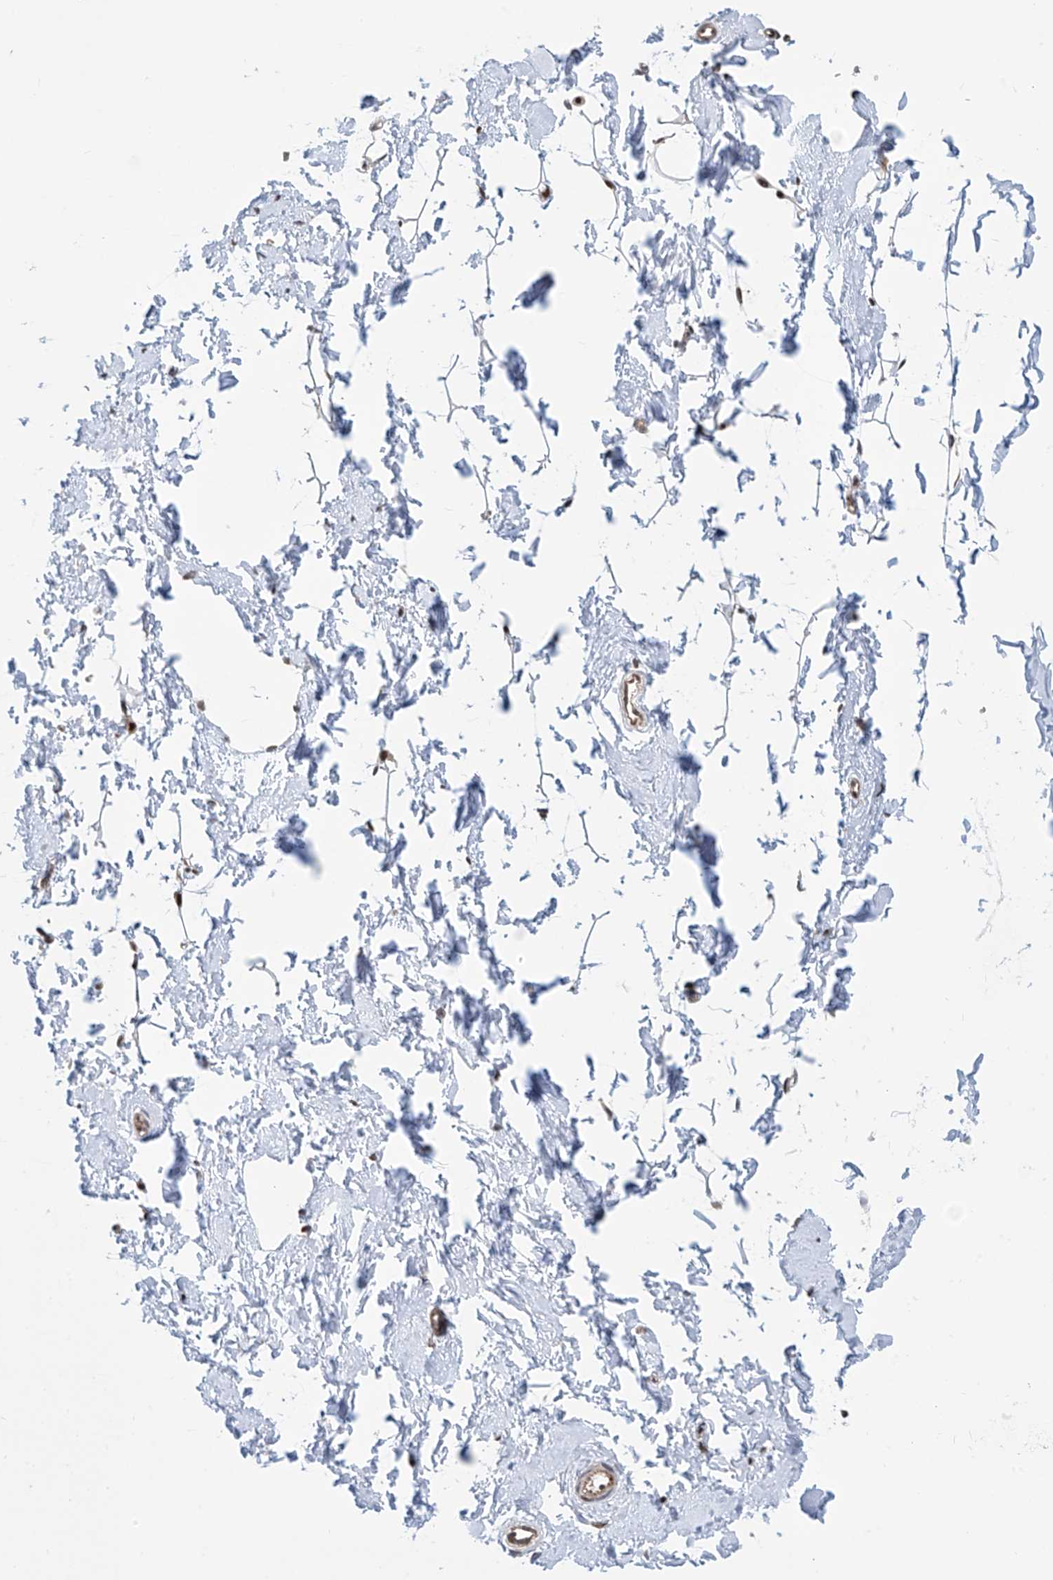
{"staining": {"intensity": "moderate", "quantity": "<25%", "location": "nuclear"}, "tissue": "adipose tissue", "cell_type": "Adipocytes", "image_type": "normal", "snomed": [{"axis": "morphology", "description": "Normal tissue, NOS"}, {"axis": "topography", "description": "Breast"}], "caption": "A brown stain labels moderate nuclear staining of a protein in adipocytes of normal human adipose tissue.", "gene": "LAGE3", "patient": {"sex": "female", "age": 23}}